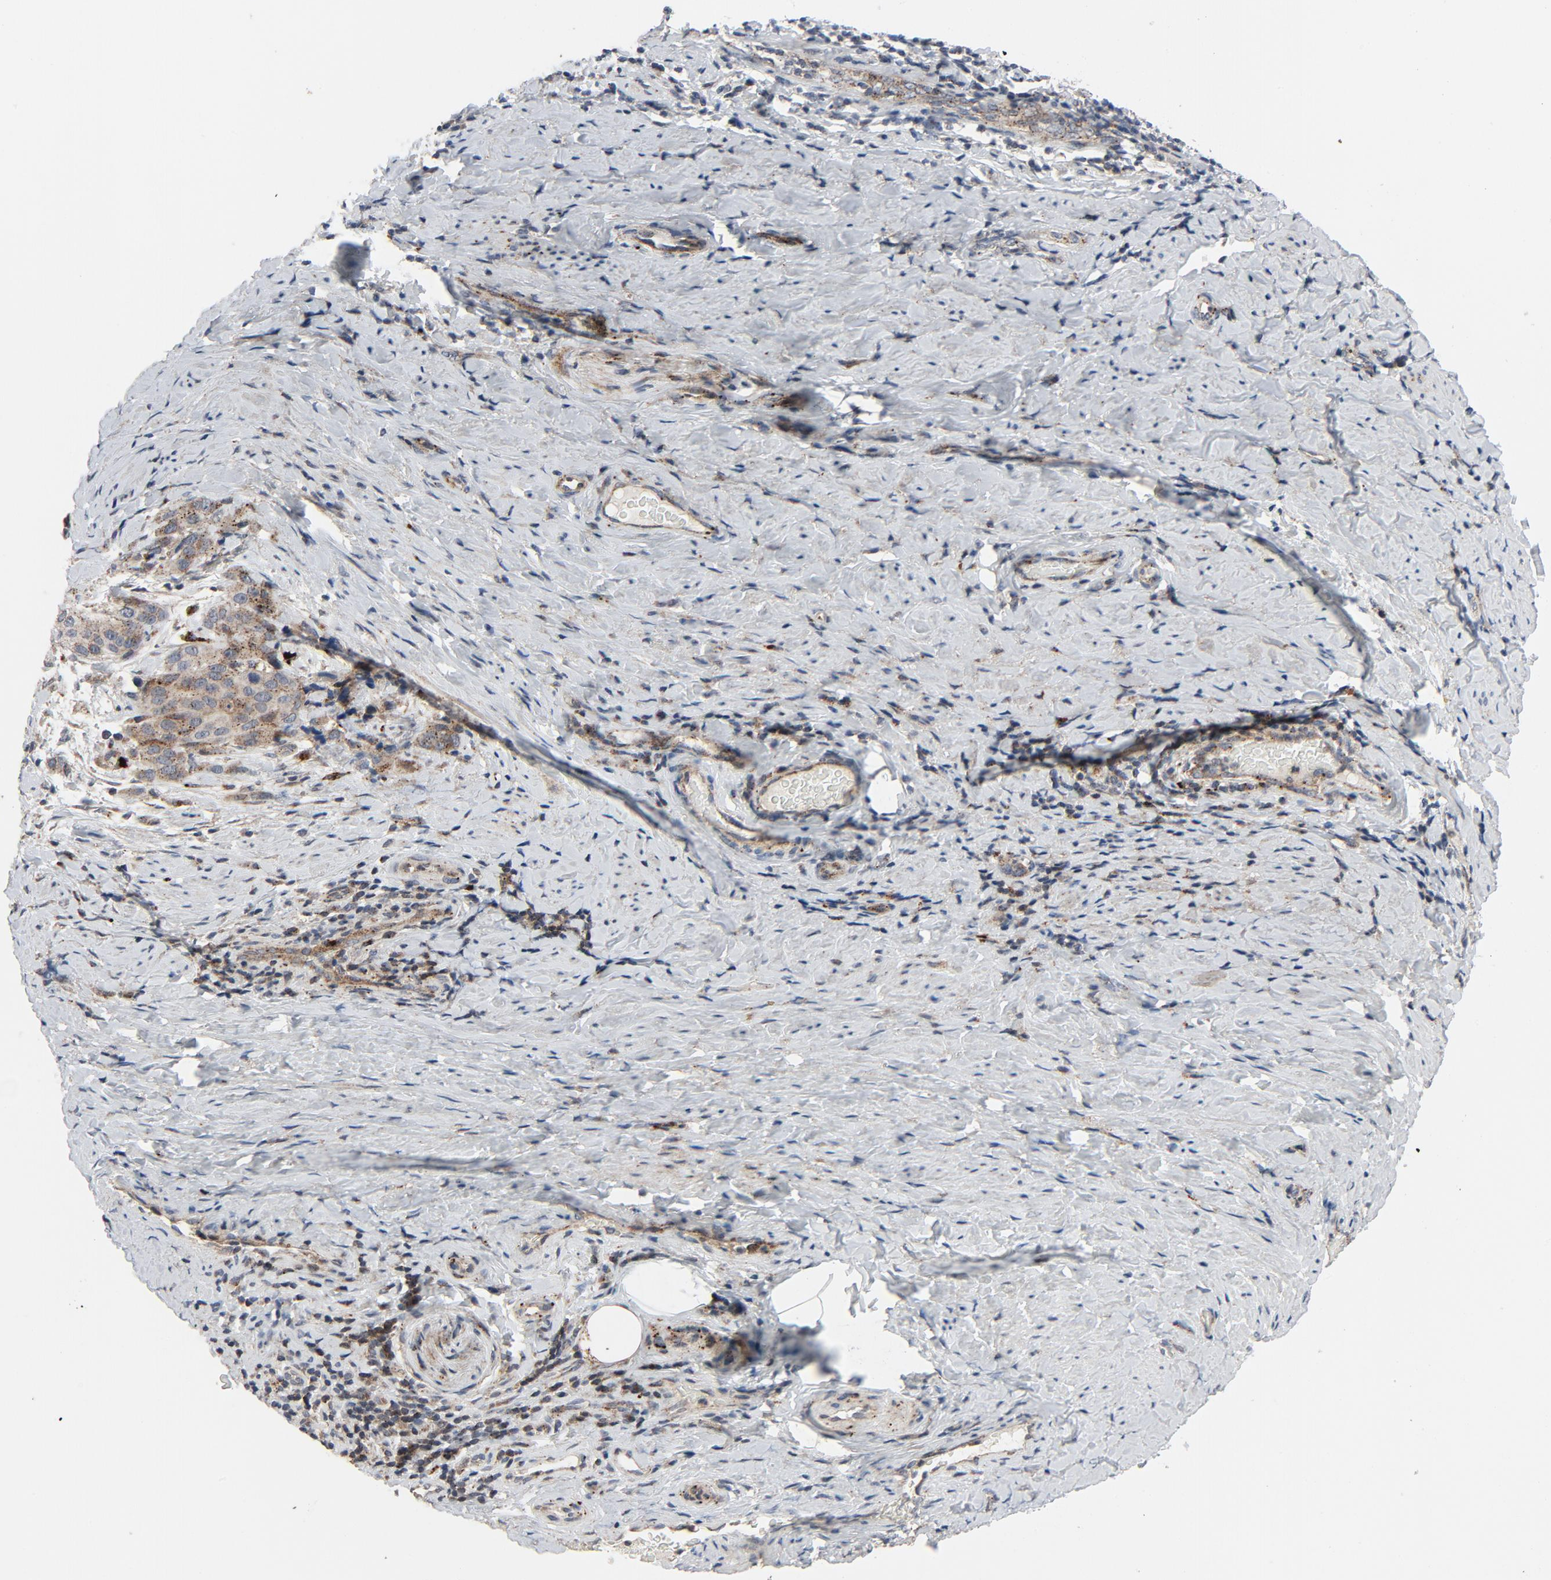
{"staining": {"intensity": "moderate", "quantity": ">75%", "location": "cytoplasmic/membranous"}, "tissue": "cervical cancer", "cell_type": "Tumor cells", "image_type": "cancer", "snomed": [{"axis": "morphology", "description": "Squamous cell carcinoma, NOS"}, {"axis": "topography", "description": "Cervix"}], "caption": "This photomicrograph shows cervical cancer stained with immunohistochemistry (IHC) to label a protein in brown. The cytoplasmic/membranous of tumor cells show moderate positivity for the protein. Nuclei are counter-stained blue.", "gene": "AKT2", "patient": {"sex": "female", "age": 39}}